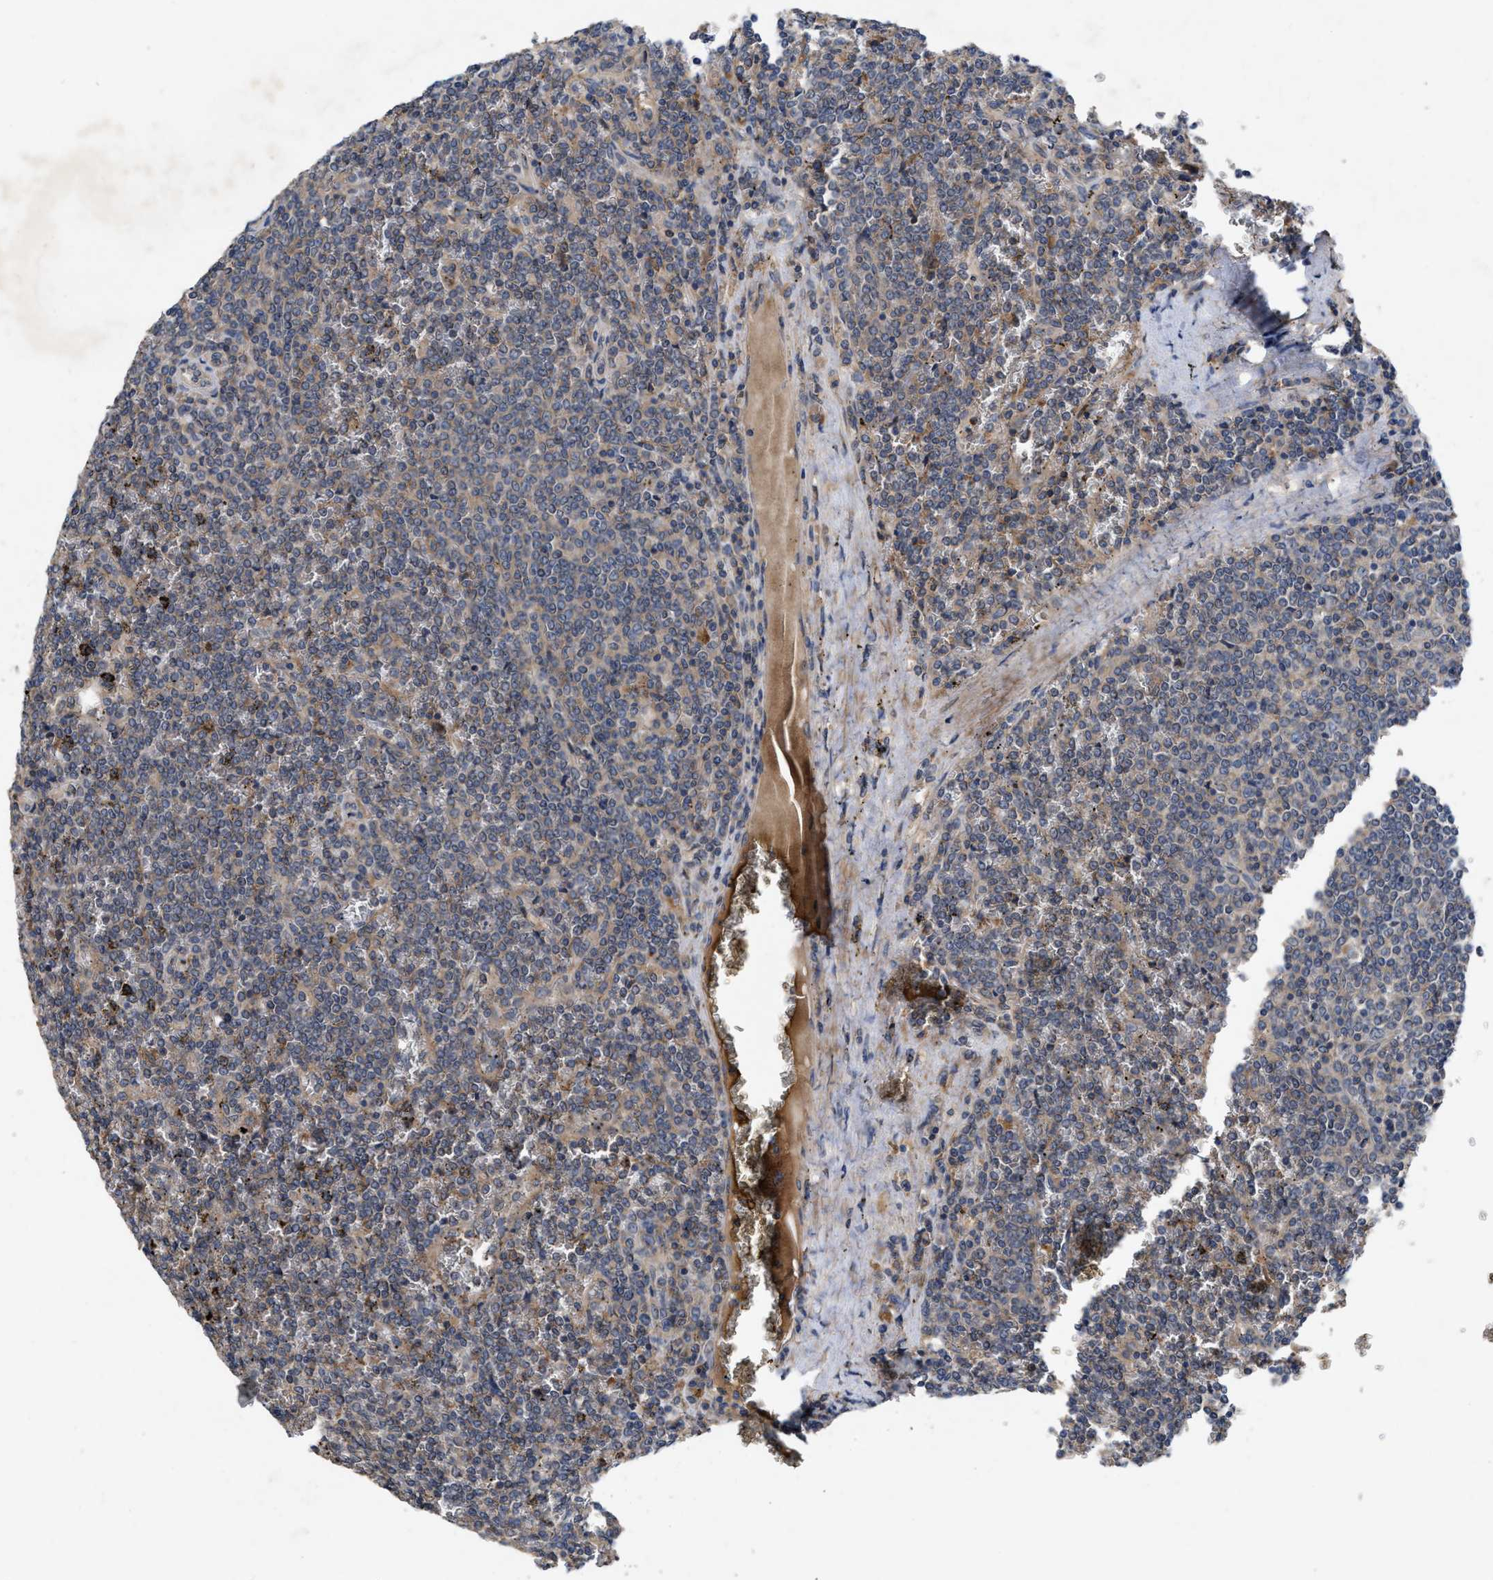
{"staining": {"intensity": "weak", "quantity": ">75%", "location": "cytoplasmic/membranous"}, "tissue": "lymphoma", "cell_type": "Tumor cells", "image_type": "cancer", "snomed": [{"axis": "morphology", "description": "Malignant lymphoma, non-Hodgkin's type, Low grade"}, {"axis": "topography", "description": "Spleen"}], "caption": "Lymphoma tissue demonstrates weak cytoplasmic/membranous expression in about >75% of tumor cells, visualized by immunohistochemistry.", "gene": "LPAR2", "patient": {"sex": "female", "age": 19}}